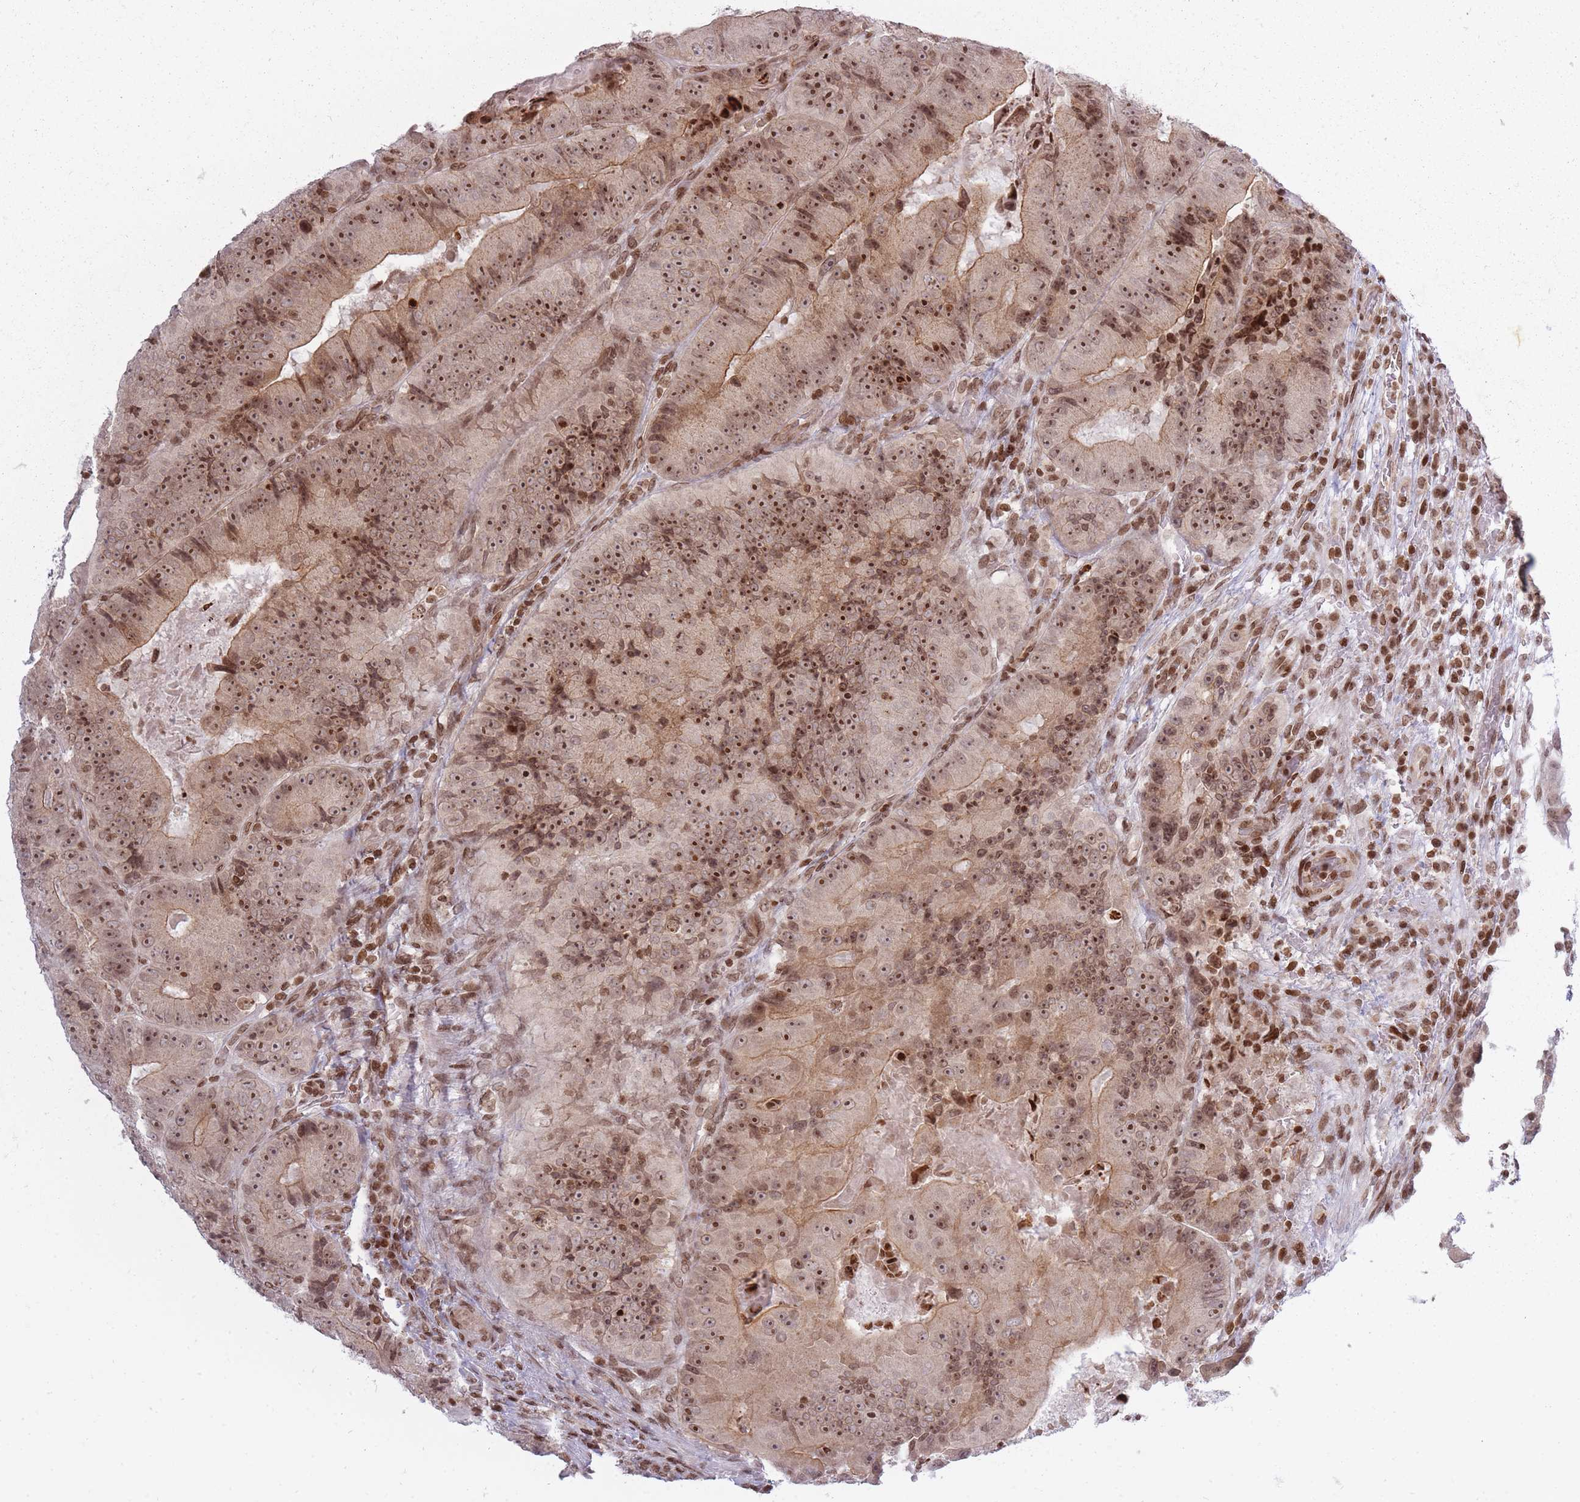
{"staining": {"intensity": "moderate", "quantity": ">75%", "location": "cytoplasmic/membranous,nuclear"}, "tissue": "colorectal cancer", "cell_type": "Tumor cells", "image_type": "cancer", "snomed": [{"axis": "morphology", "description": "Adenocarcinoma, NOS"}, {"axis": "topography", "description": "Colon"}], "caption": "A micrograph showing moderate cytoplasmic/membranous and nuclear staining in about >75% of tumor cells in colorectal cancer (adenocarcinoma), as visualized by brown immunohistochemical staining.", "gene": "TMC6", "patient": {"sex": "female", "age": 86}}